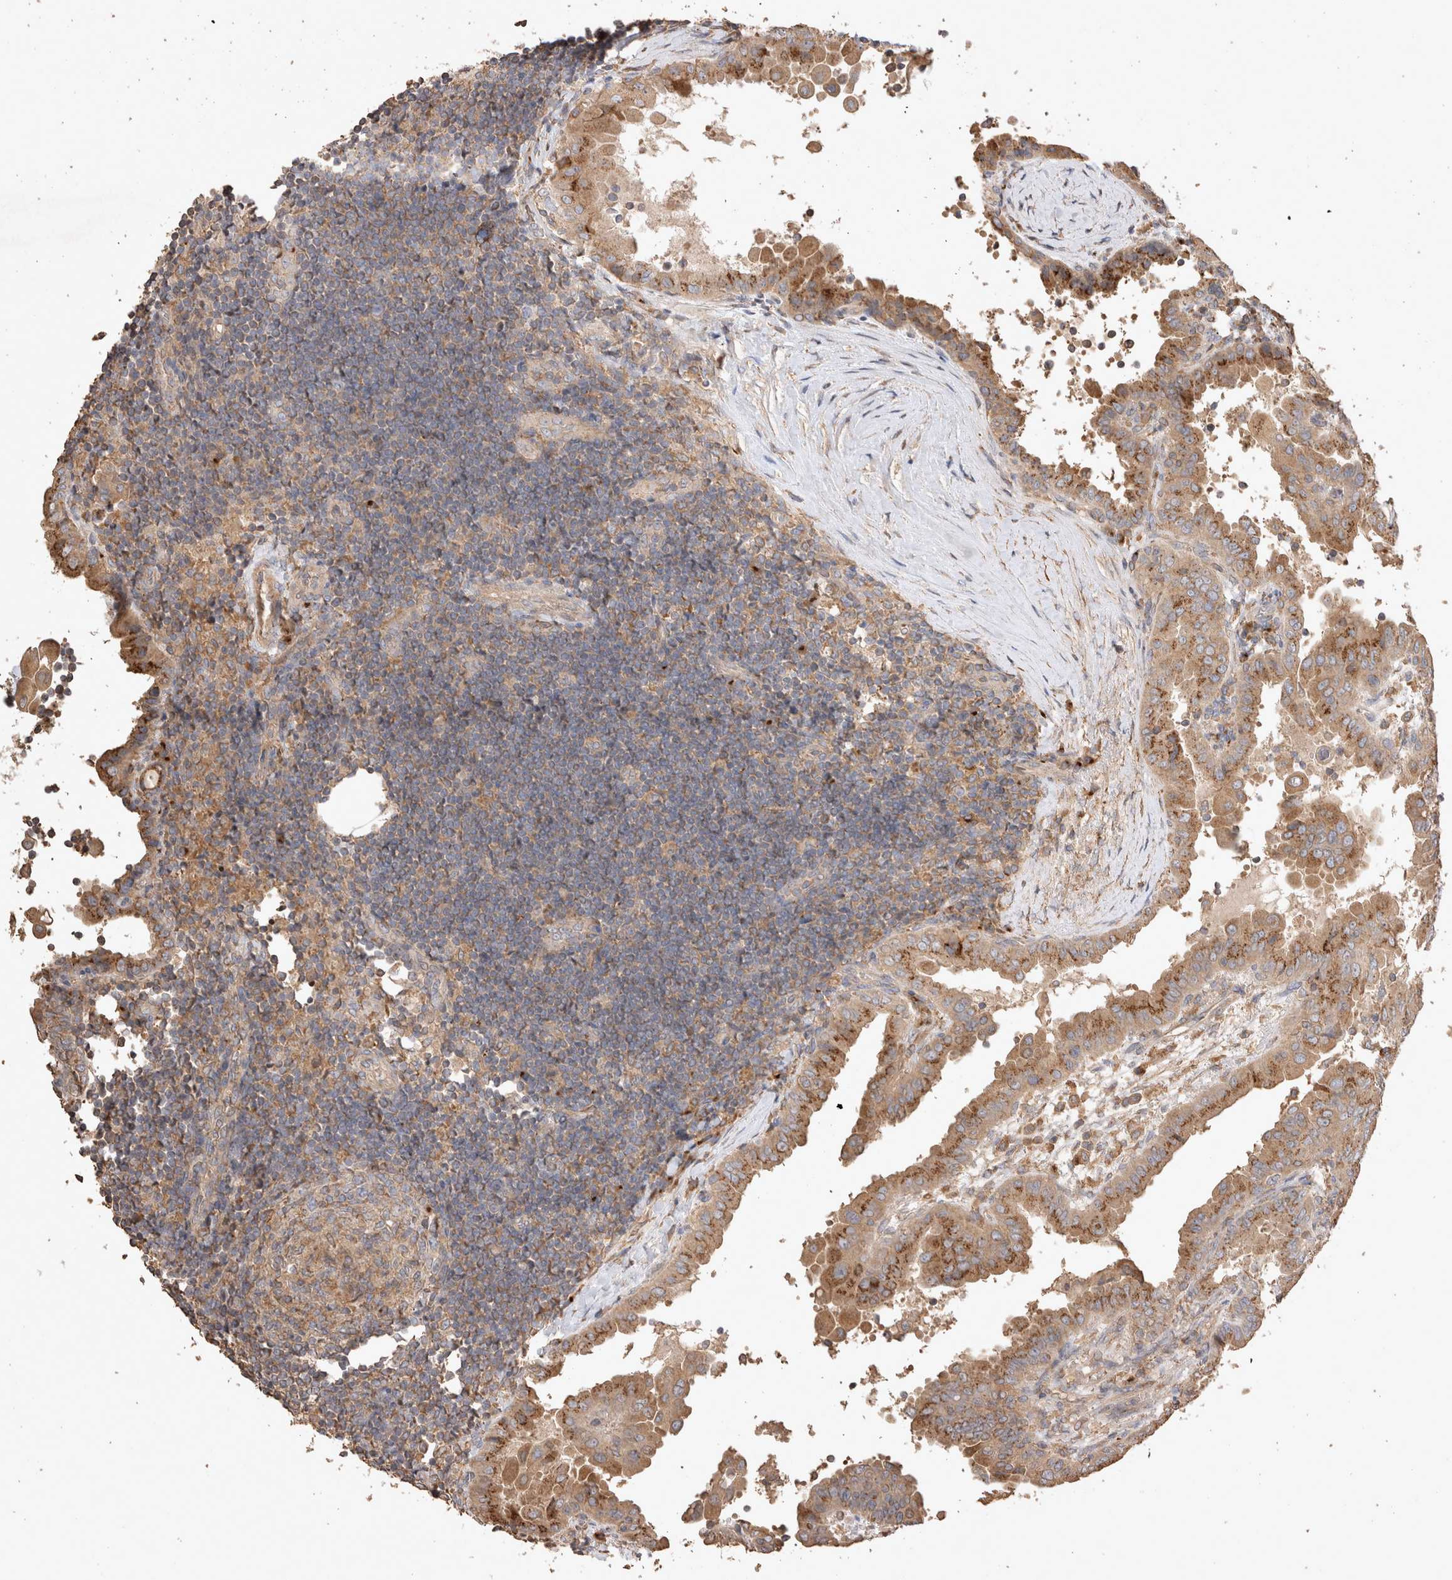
{"staining": {"intensity": "moderate", "quantity": ">75%", "location": "cytoplasmic/membranous"}, "tissue": "thyroid cancer", "cell_type": "Tumor cells", "image_type": "cancer", "snomed": [{"axis": "morphology", "description": "Papillary adenocarcinoma, NOS"}, {"axis": "topography", "description": "Thyroid gland"}], "caption": "Immunohistochemical staining of thyroid cancer demonstrates medium levels of moderate cytoplasmic/membranous staining in approximately >75% of tumor cells.", "gene": "SNX31", "patient": {"sex": "male", "age": 33}}